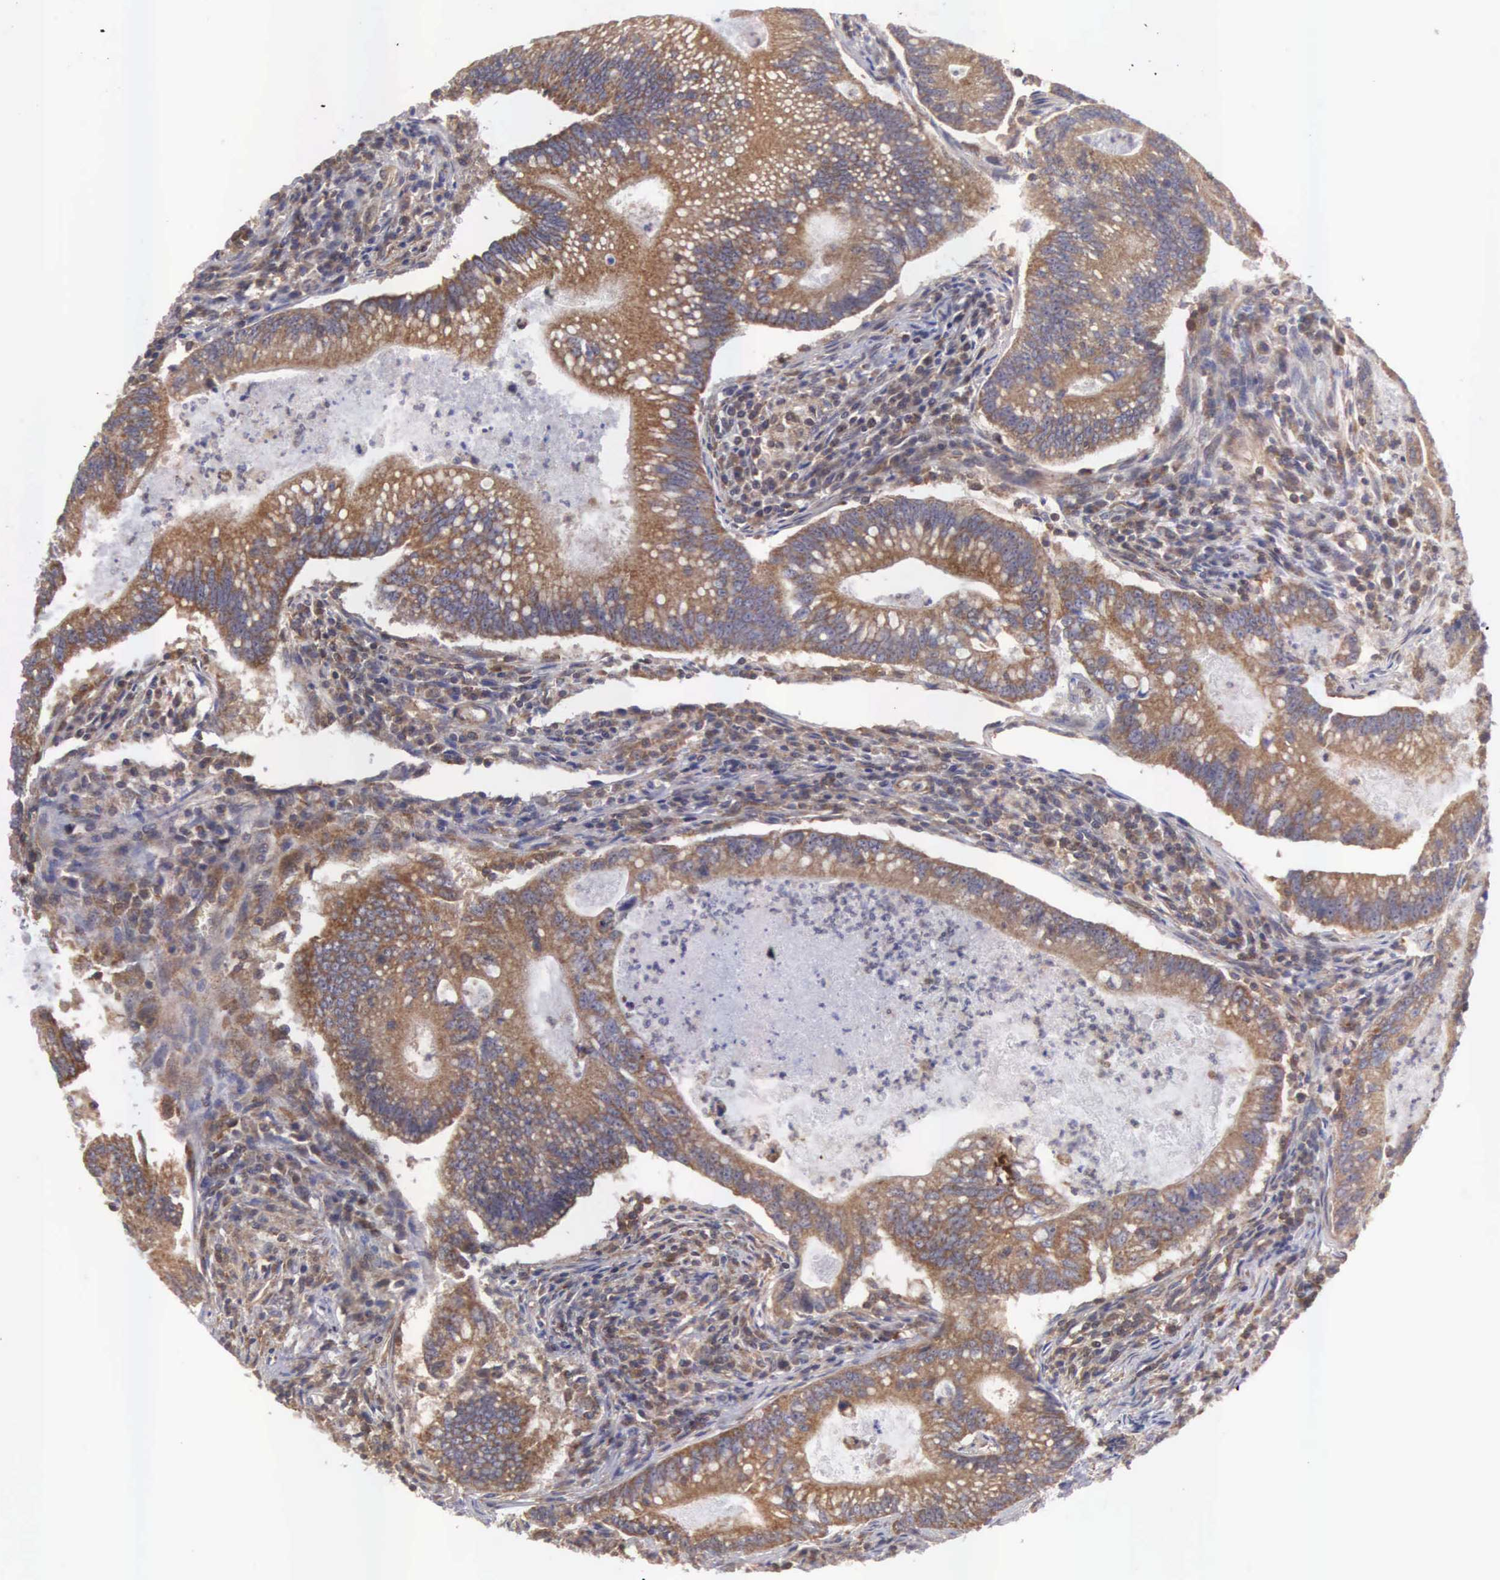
{"staining": {"intensity": "strong", "quantity": ">75%", "location": "cytoplasmic/membranous"}, "tissue": "colorectal cancer", "cell_type": "Tumor cells", "image_type": "cancer", "snomed": [{"axis": "morphology", "description": "Adenocarcinoma, NOS"}, {"axis": "topography", "description": "Rectum"}], "caption": "This is a histology image of IHC staining of colorectal cancer, which shows strong staining in the cytoplasmic/membranous of tumor cells.", "gene": "DHRS1", "patient": {"sex": "female", "age": 81}}